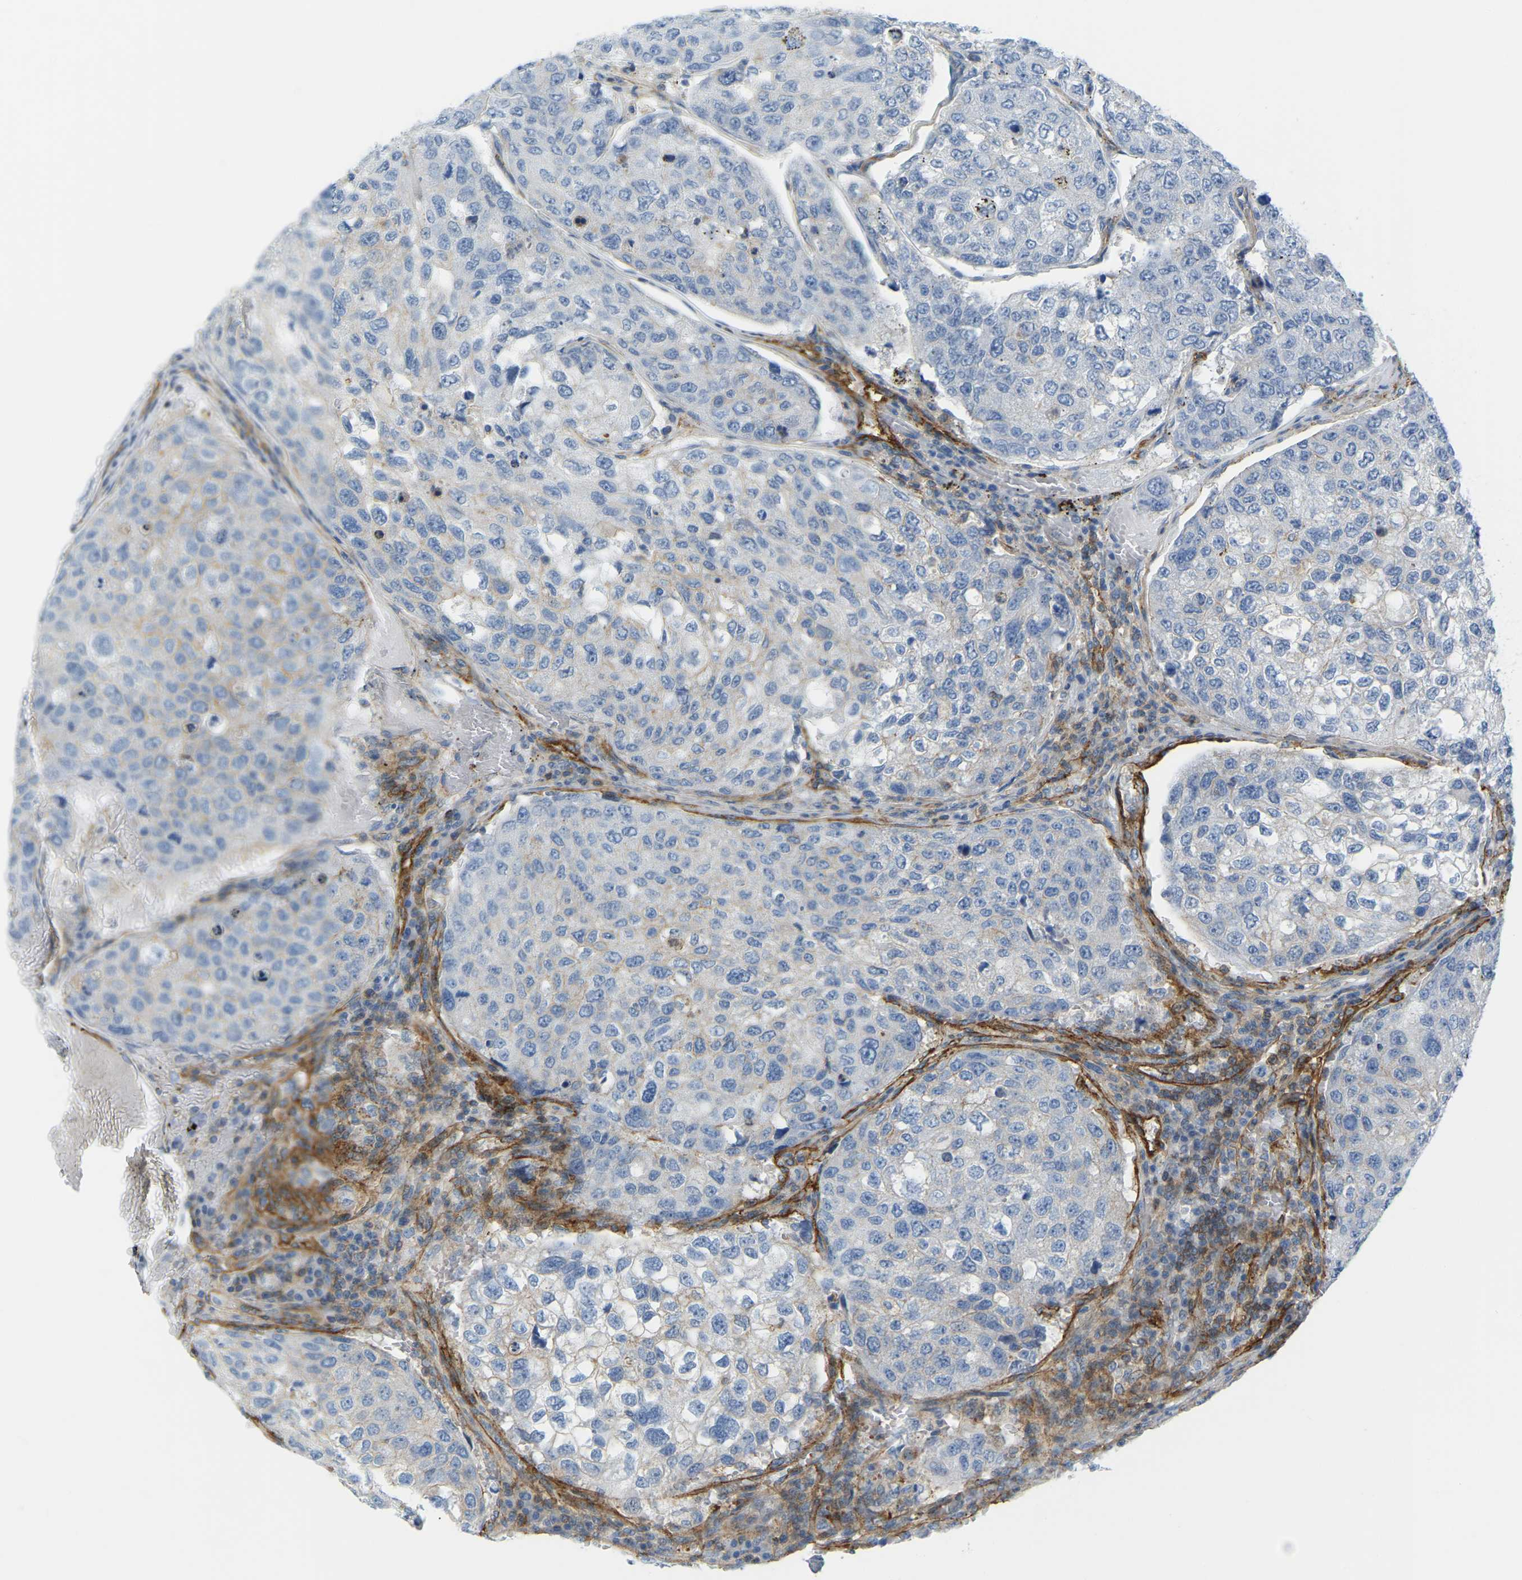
{"staining": {"intensity": "negative", "quantity": "none", "location": "none"}, "tissue": "urothelial cancer", "cell_type": "Tumor cells", "image_type": "cancer", "snomed": [{"axis": "morphology", "description": "Urothelial carcinoma, High grade"}, {"axis": "topography", "description": "Lymph node"}, {"axis": "topography", "description": "Urinary bladder"}], "caption": "Urothelial cancer was stained to show a protein in brown. There is no significant staining in tumor cells.", "gene": "MYL3", "patient": {"sex": "male", "age": 51}}